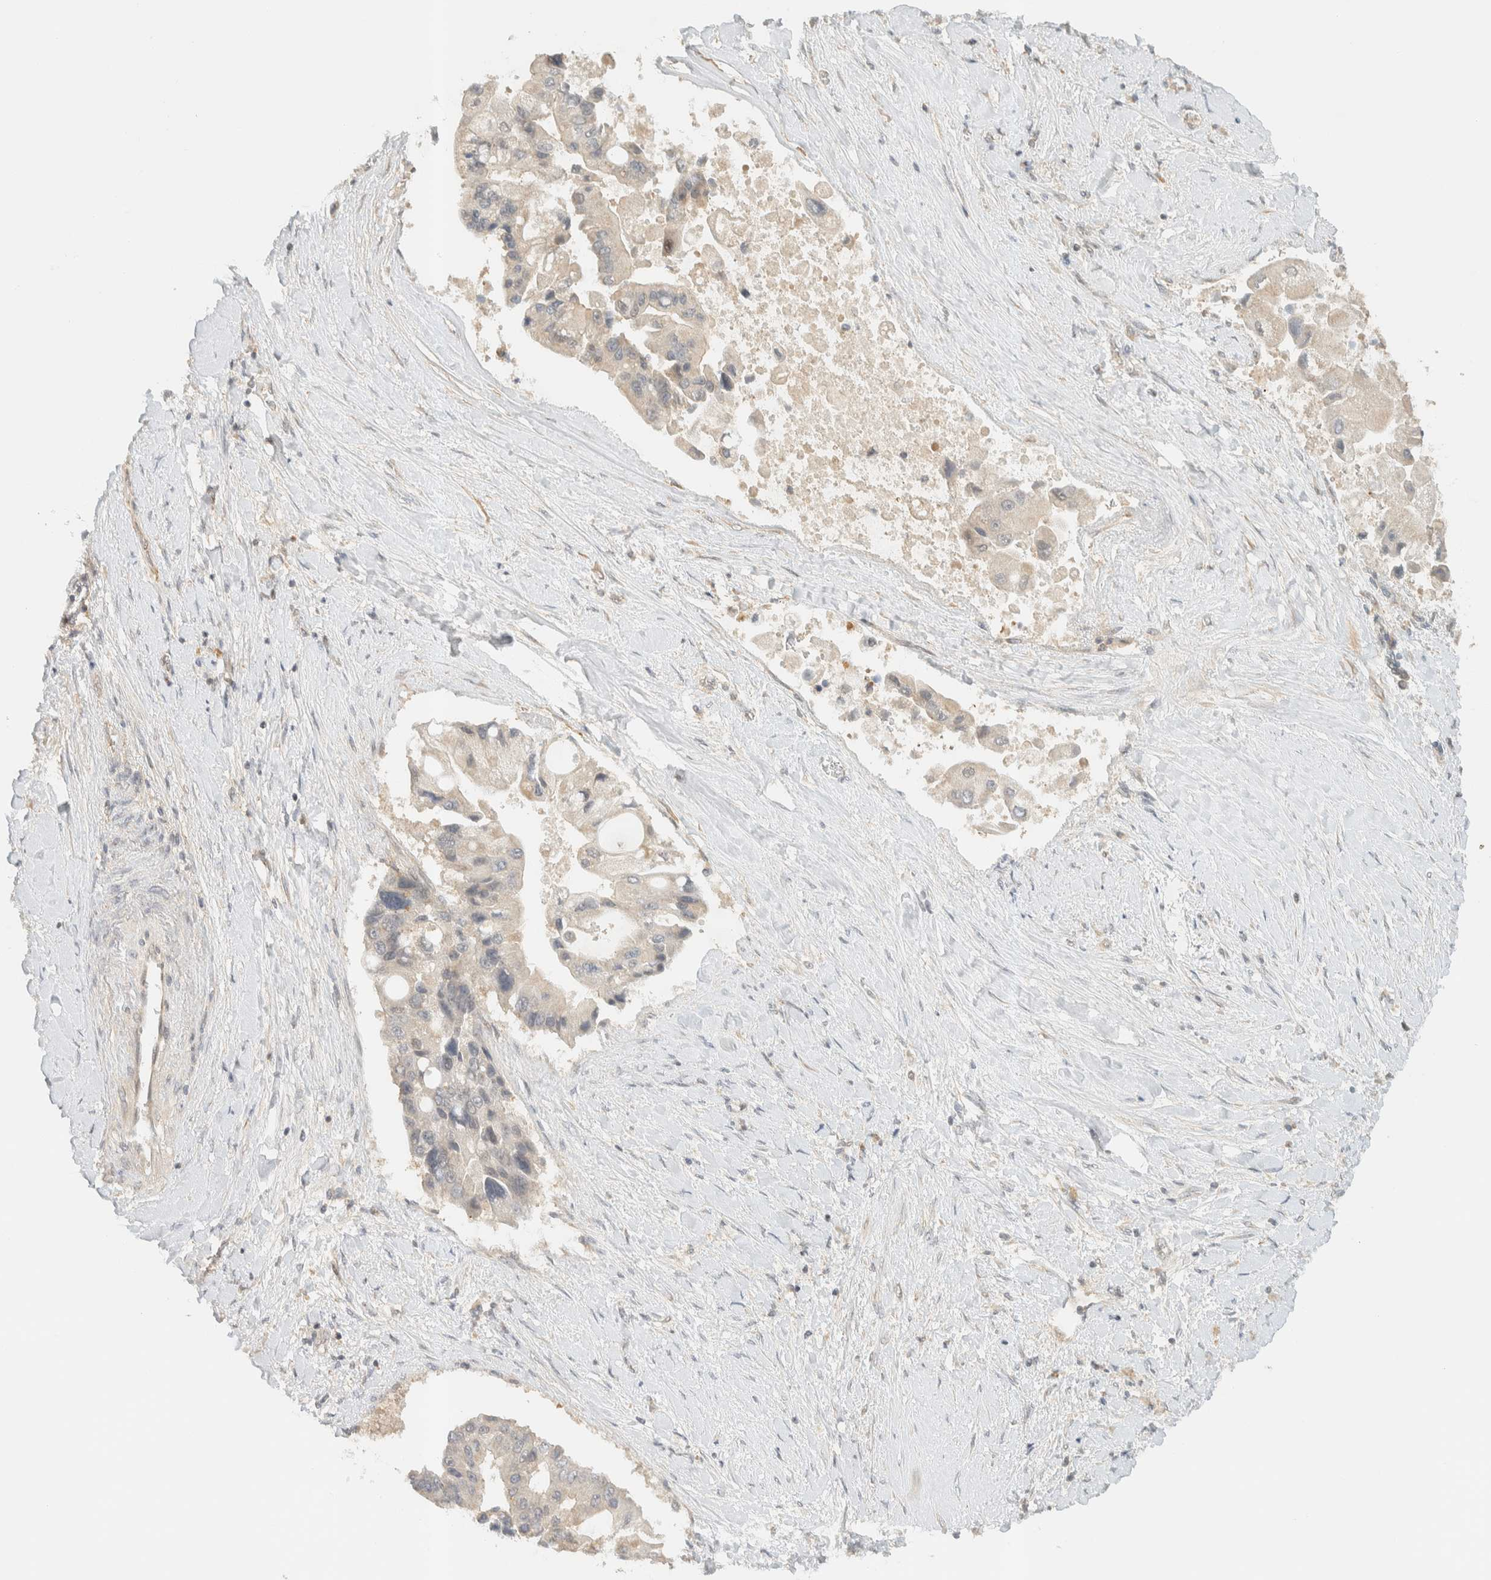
{"staining": {"intensity": "weak", "quantity": "25%-75%", "location": "cytoplasmic/membranous"}, "tissue": "liver cancer", "cell_type": "Tumor cells", "image_type": "cancer", "snomed": [{"axis": "morphology", "description": "Cholangiocarcinoma"}, {"axis": "topography", "description": "Liver"}], "caption": "Weak cytoplasmic/membranous staining is seen in about 25%-75% of tumor cells in liver cholangiocarcinoma.", "gene": "KIFAP3", "patient": {"sex": "male", "age": 50}}